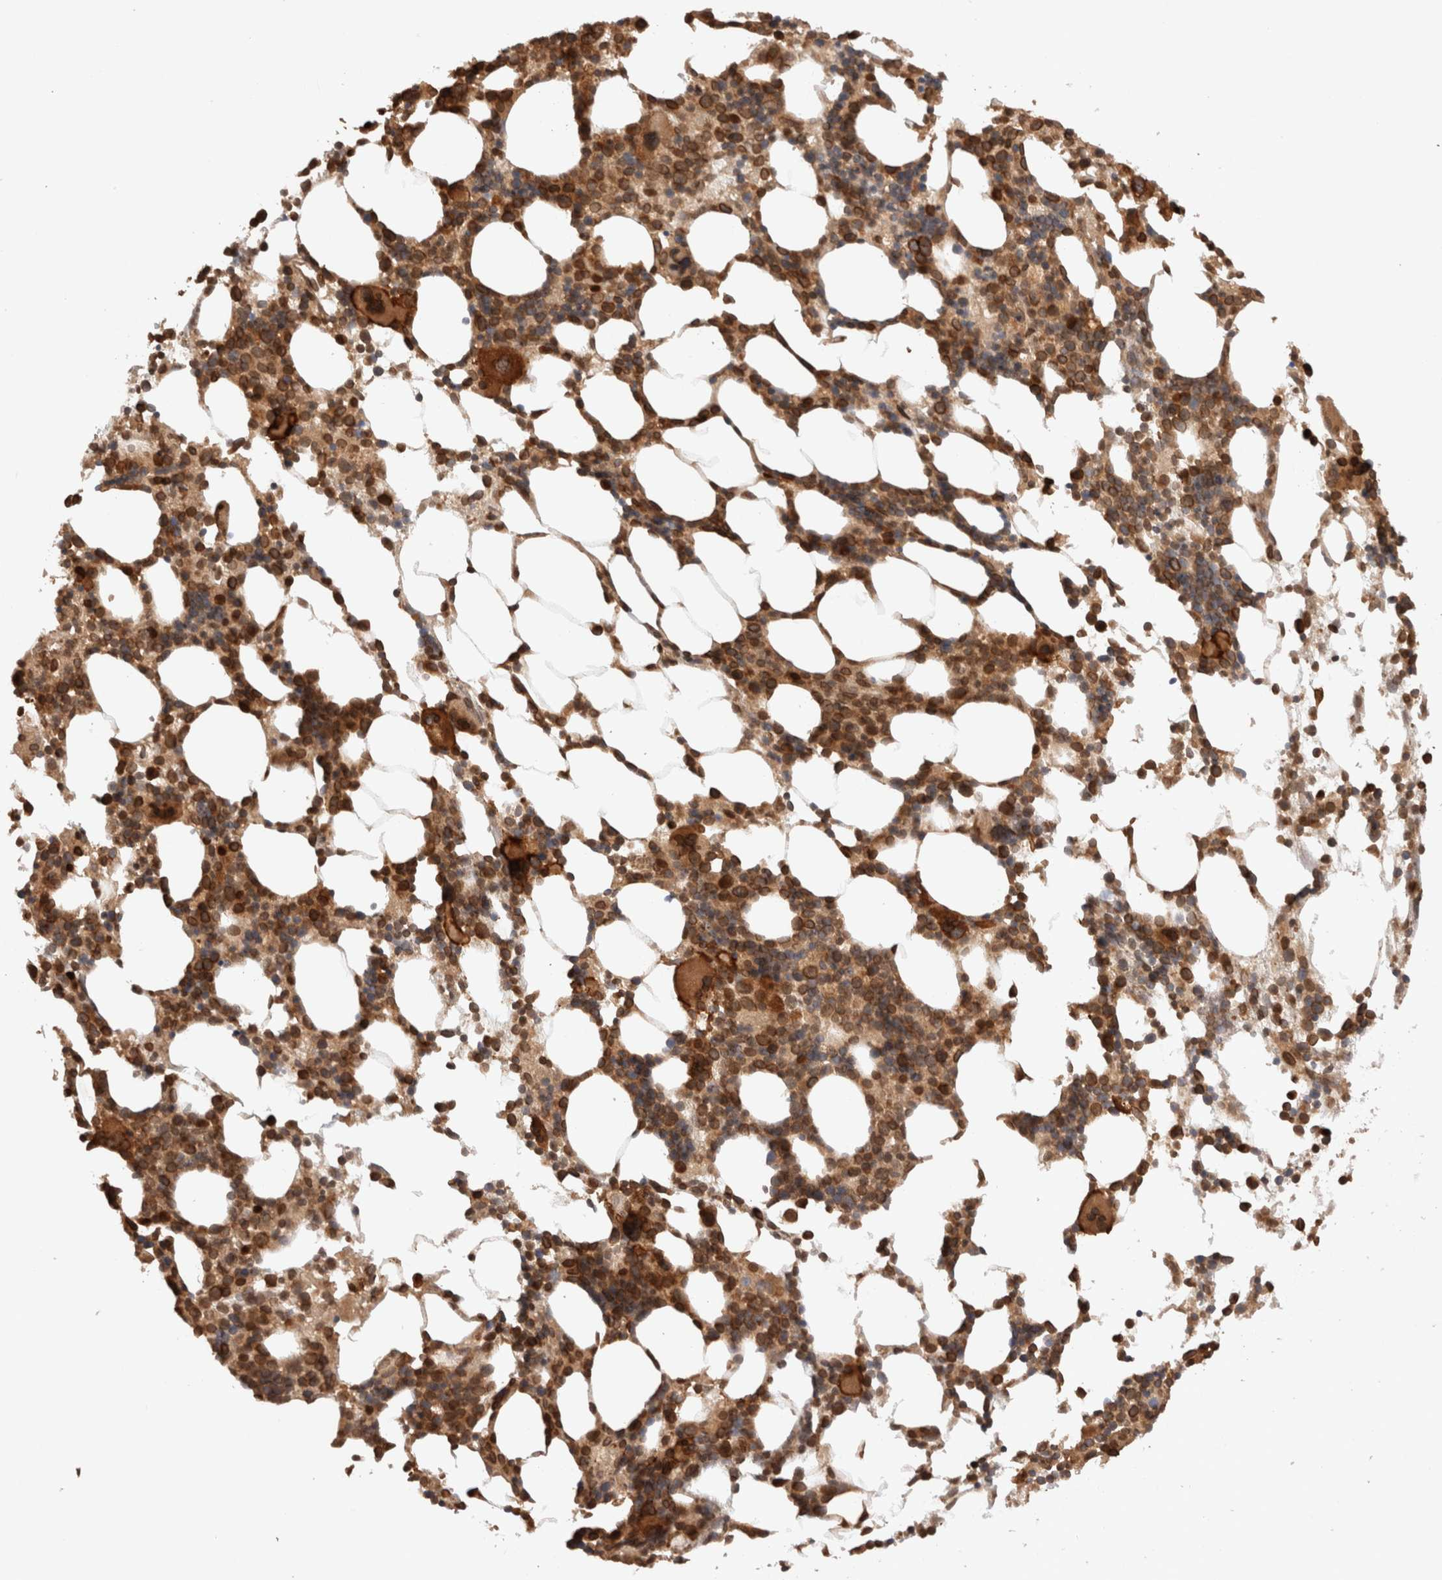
{"staining": {"intensity": "strong", "quantity": ">75%", "location": "cytoplasmic/membranous,nuclear"}, "tissue": "bone marrow", "cell_type": "Hematopoietic cells", "image_type": "normal", "snomed": [{"axis": "morphology", "description": "Normal tissue, NOS"}, {"axis": "morphology", "description": "Inflammation, NOS"}, {"axis": "topography", "description": "Bone marrow"}], "caption": "Benign bone marrow was stained to show a protein in brown. There is high levels of strong cytoplasmic/membranous,nuclear expression in about >75% of hematopoietic cells. (brown staining indicates protein expression, while blue staining denotes nuclei).", "gene": "TPR", "patient": {"sex": "male", "age": 55}}